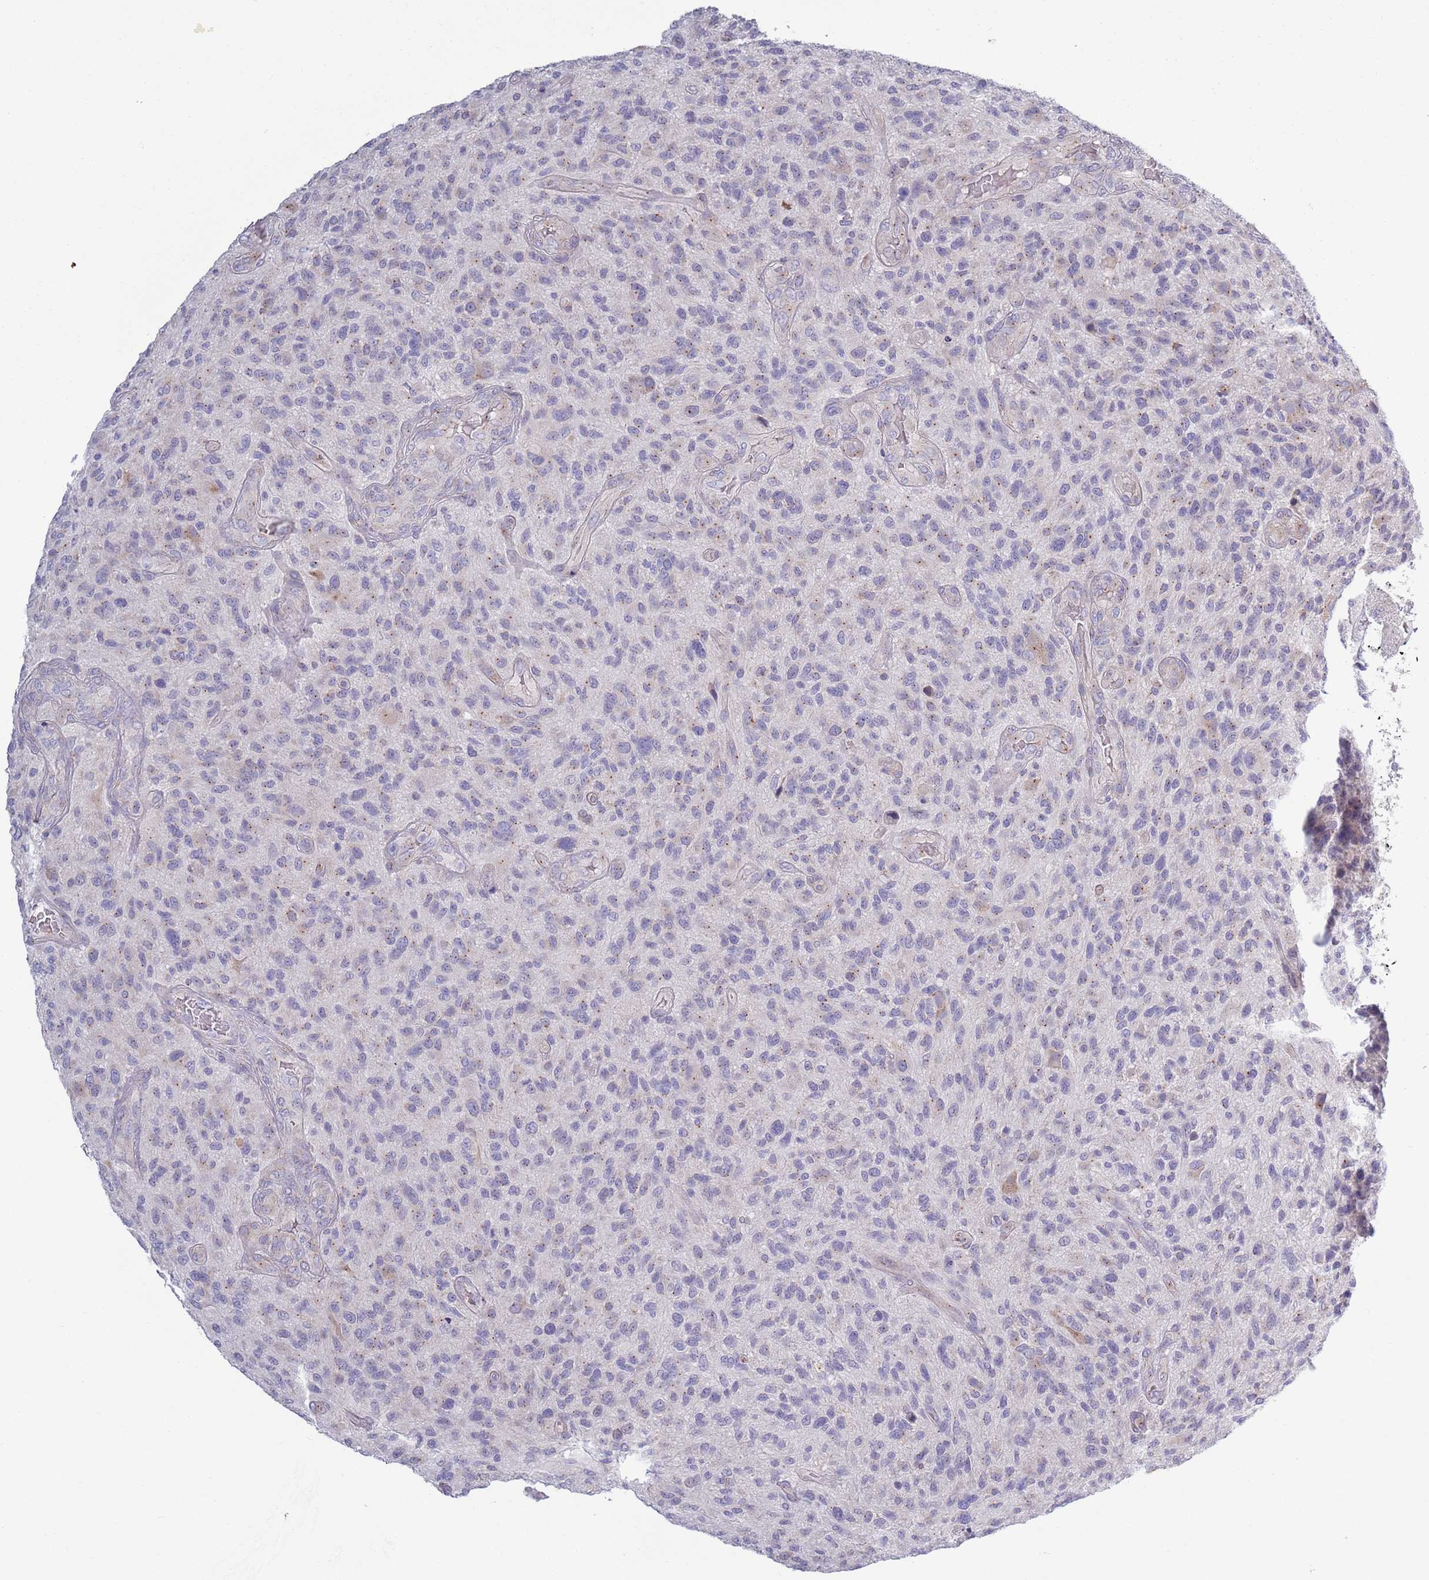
{"staining": {"intensity": "negative", "quantity": "none", "location": "none"}, "tissue": "glioma", "cell_type": "Tumor cells", "image_type": "cancer", "snomed": [{"axis": "morphology", "description": "Glioma, malignant, High grade"}, {"axis": "topography", "description": "Brain"}], "caption": "Glioma was stained to show a protein in brown. There is no significant staining in tumor cells. Brightfield microscopy of IHC stained with DAB (brown) and hematoxylin (blue), captured at high magnification.", "gene": "LTB", "patient": {"sex": "male", "age": 47}}